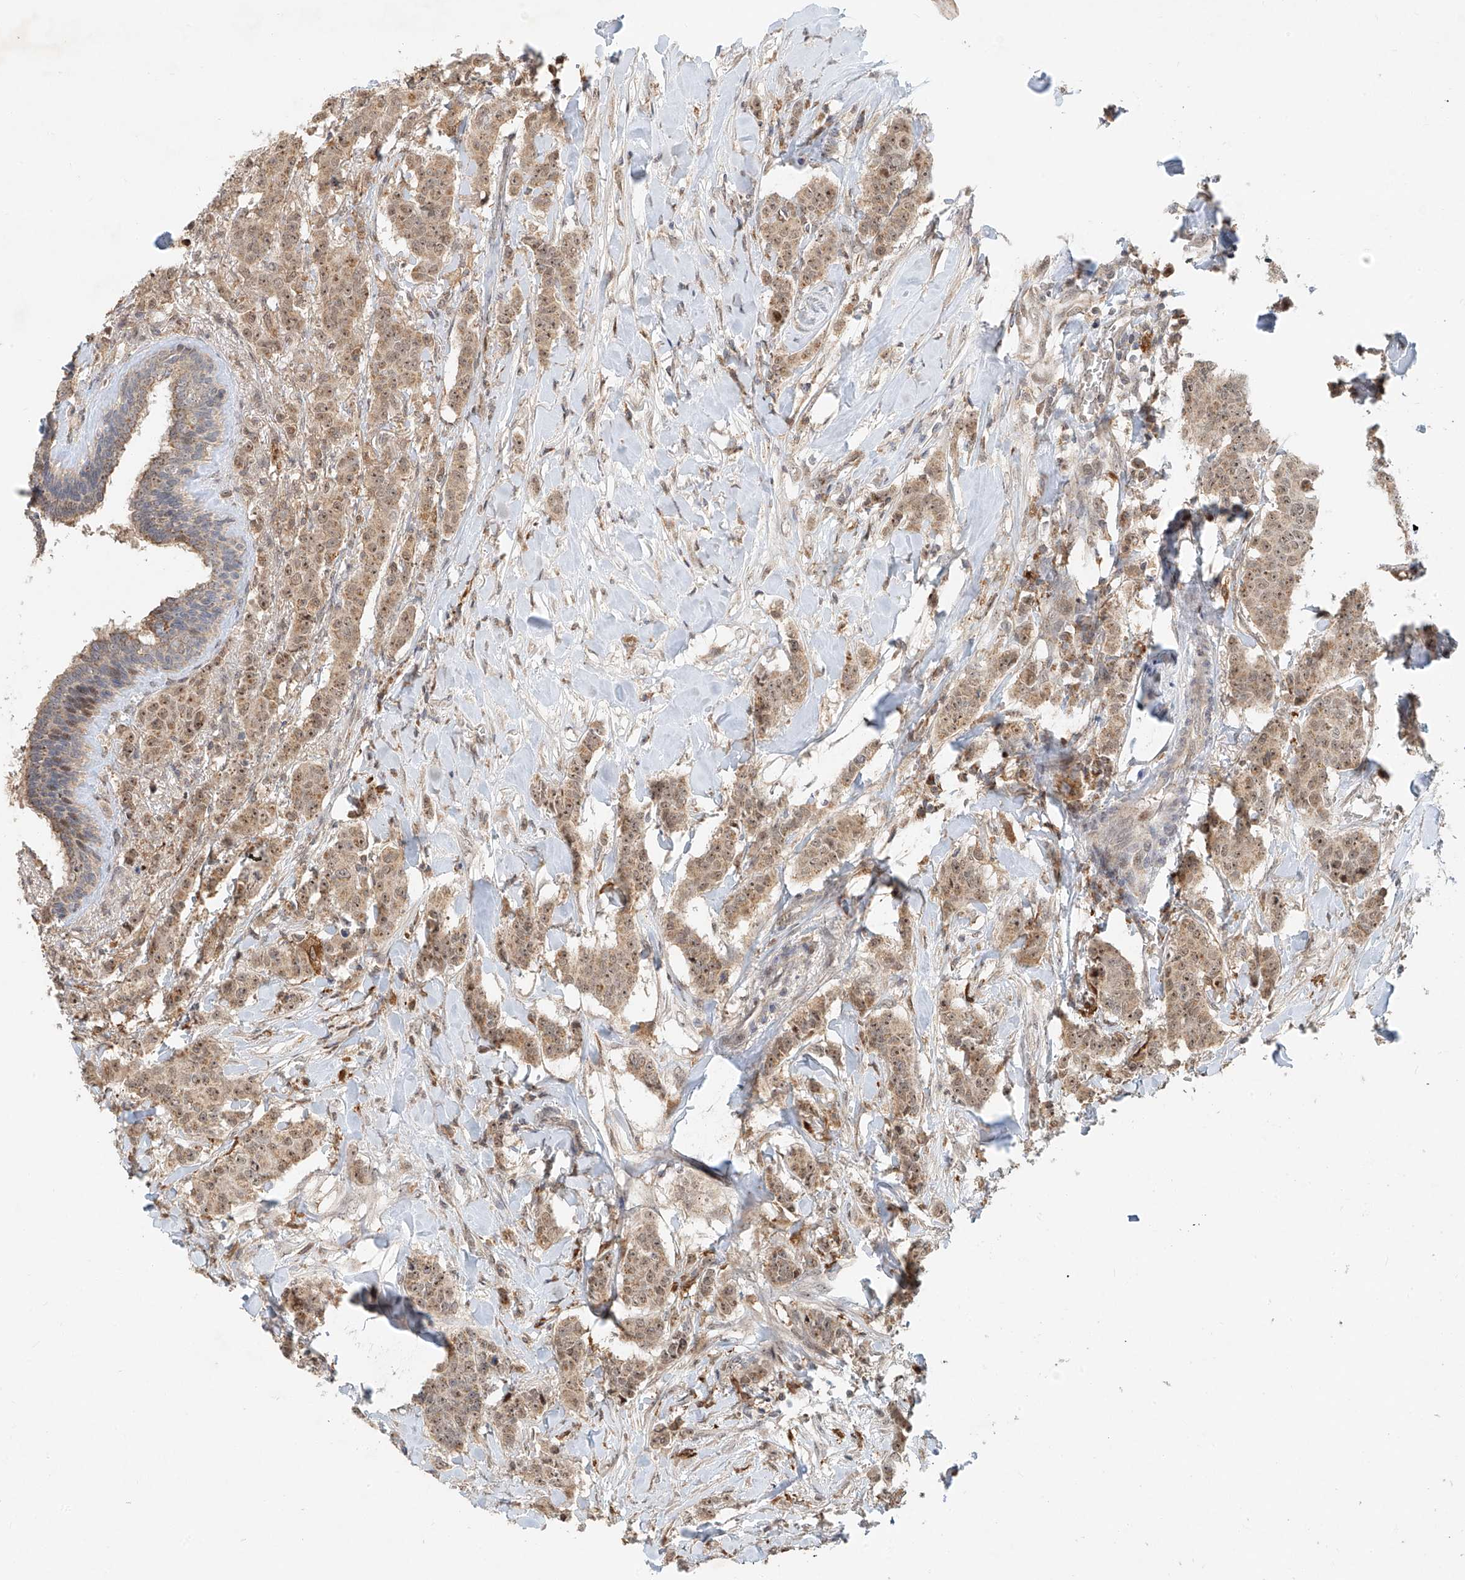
{"staining": {"intensity": "weak", "quantity": ">75%", "location": "cytoplasmic/membranous,nuclear"}, "tissue": "breast cancer", "cell_type": "Tumor cells", "image_type": "cancer", "snomed": [{"axis": "morphology", "description": "Duct carcinoma"}, {"axis": "topography", "description": "Breast"}], "caption": "High-magnification brightfield microscopy of breast intraductal carcinoma stained with DAB (3,3'-diaminobenzidine) (brown) and counterstained with hematoxylin (blue). tumor cells exhibit weak cytoplasmic/membranous and nuclear staining is appreciated in approximately>75% of cells.", "gene": "SYTL3", "patient": {"sex": "female", "age": 40}}